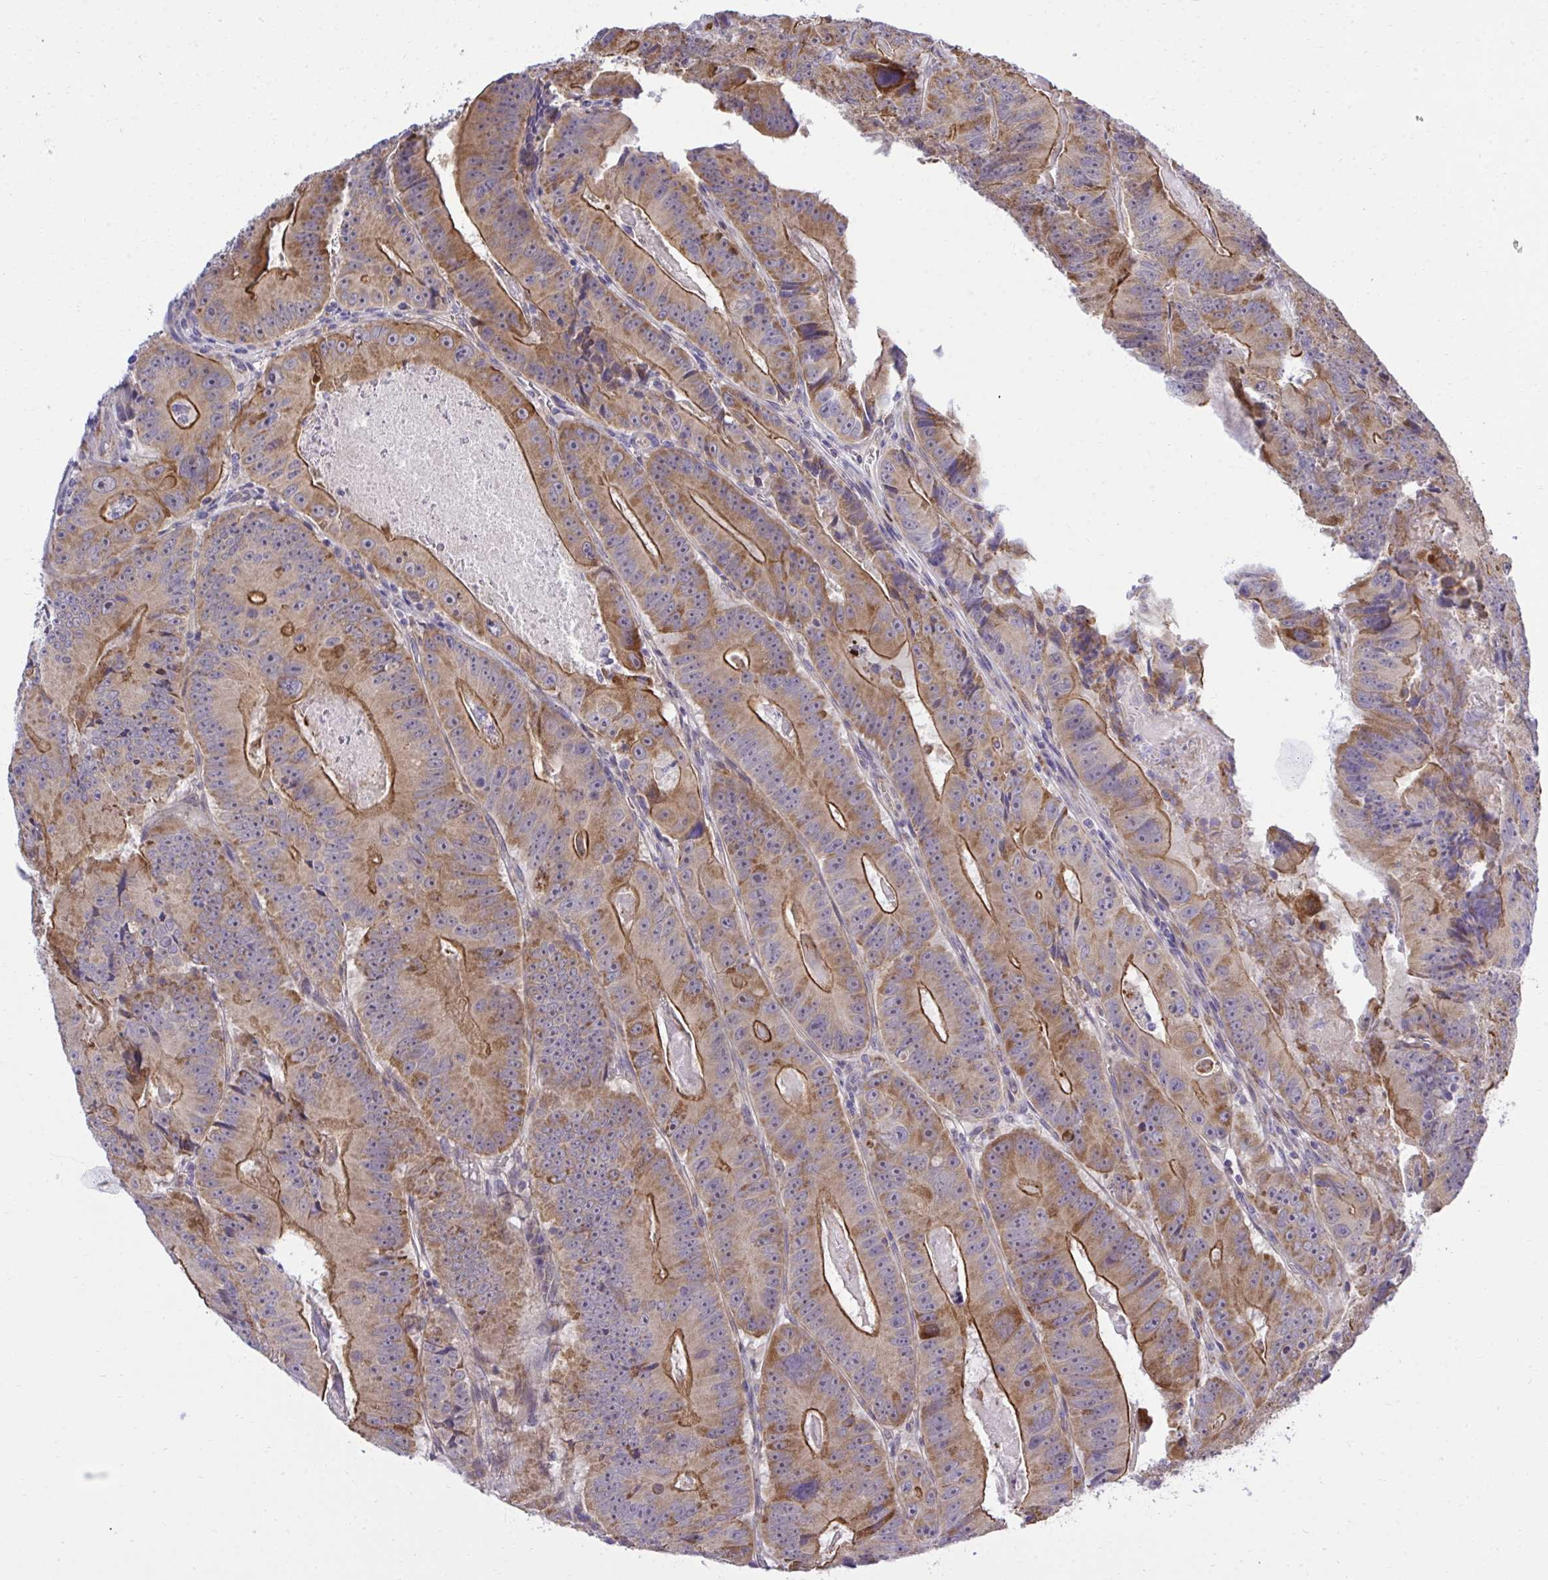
{"staining": {"intensity": "moderate", "quantity": ">75%", "location": "cytoplasmic/membranous"}, "tissue": "colorectal cancer", "cell_type": "Tumor cells", "image_type": "cancer", "snomed": [{"axis": "morphology", "description": "Adenocarcinoma, NOS"}, {"axis": "topography", "description": "Colon"}], "caption": "Immunohistochemistry (DAB (3,3'-diaminobenzidine)) staining of human adenocarcinoma (colorectal) reveals moderate cytoplasmic/membranous protein expression in about >75% of tumor cells.", "gene": "XAF1", "patient": {"sex": "female", "age": 86}}